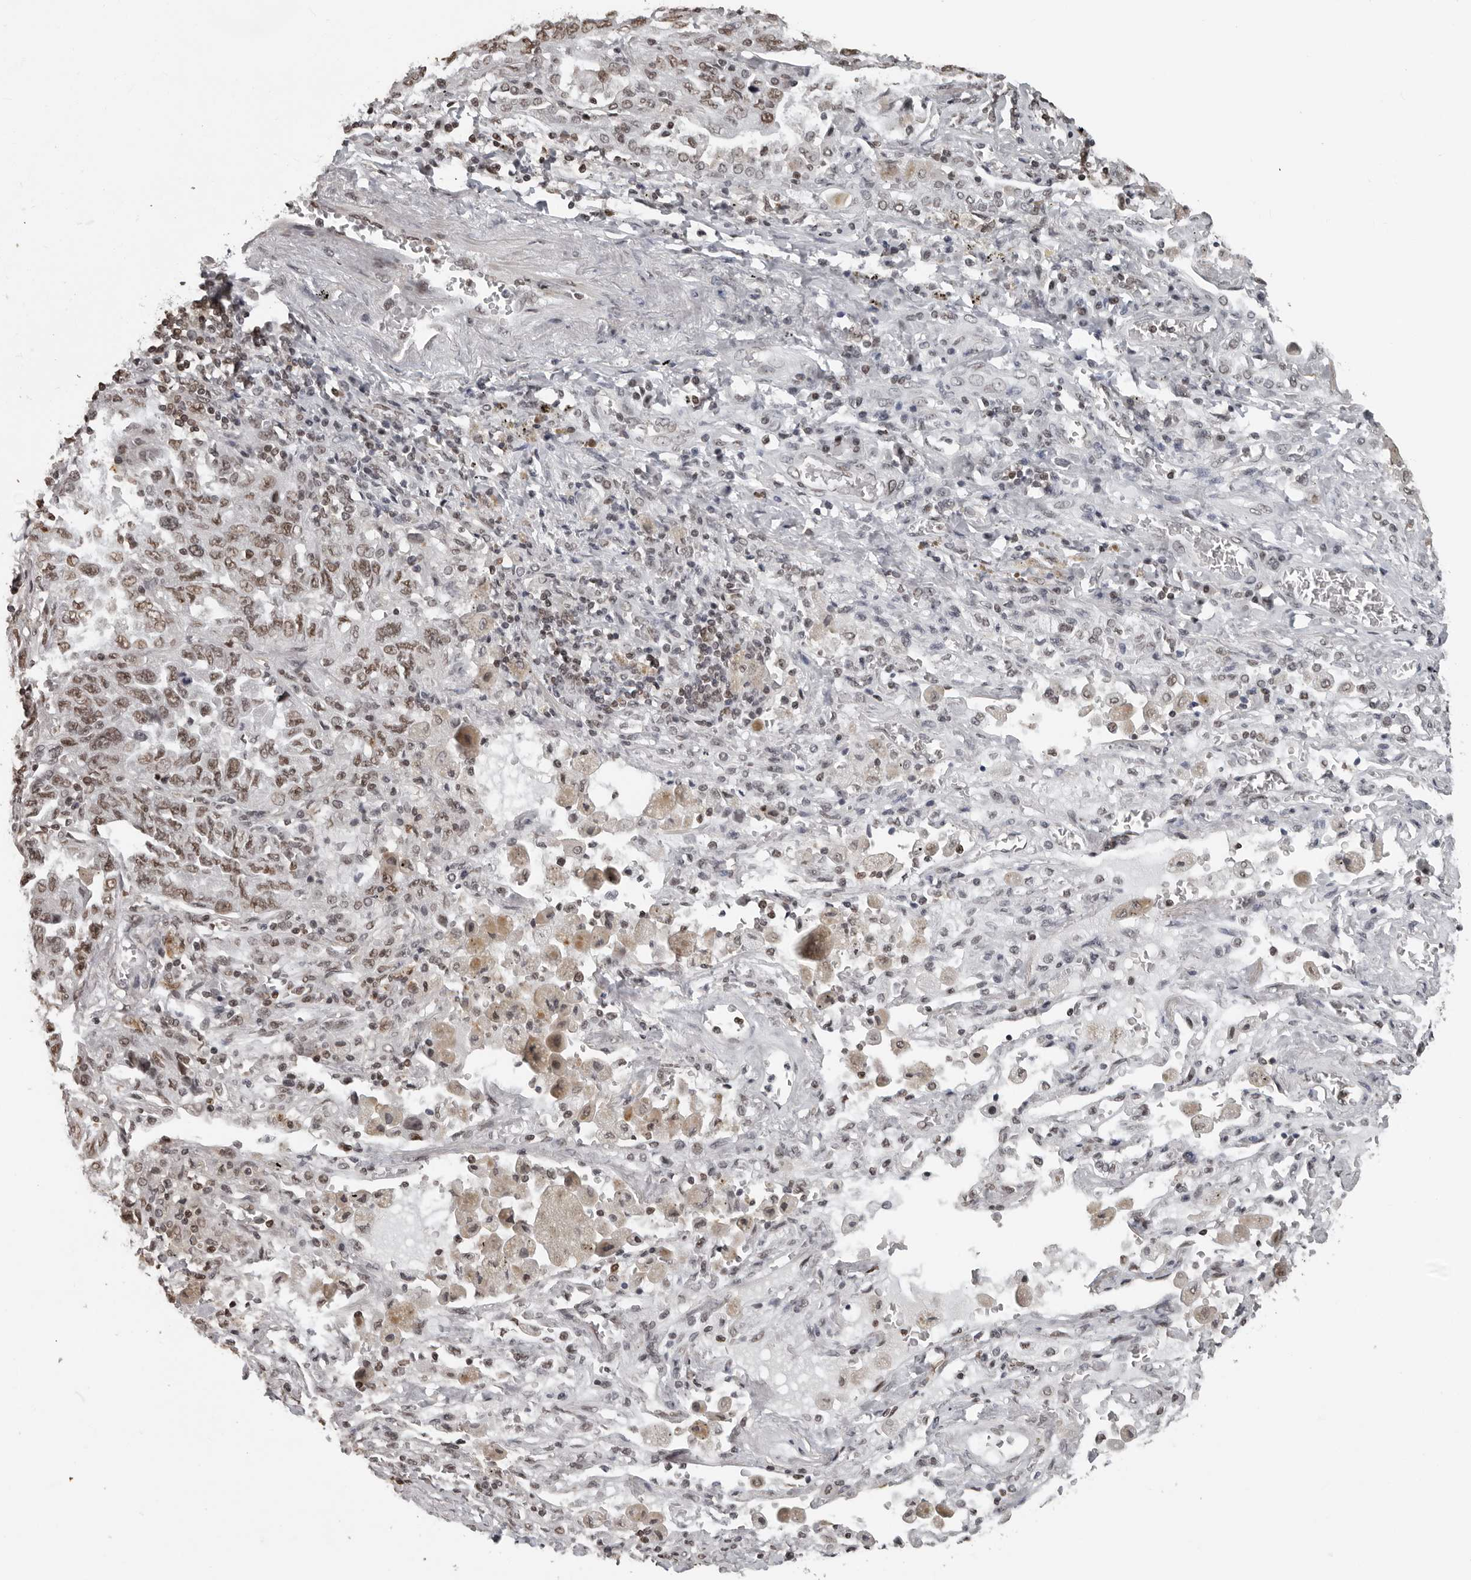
{"staining": {"intensity": "moderate", "quantity": "<25%", "location": "nuclear"}, "tissue": "lung cancer", "cell_type": "Tumor cells", "image_type": "cancer", "snomed": [{"axis": "morphology", "description": "Adenocarcinoma, NOS"}, {"axis": "topography", "description": "Lung"}], "caption": "Tumor cells demonstrate low levels of moderate nuclear staining in approximately <25% of cells in lung cancer.", "gene": "ORC1", "patient": {"sex": "female", "age": 51}}